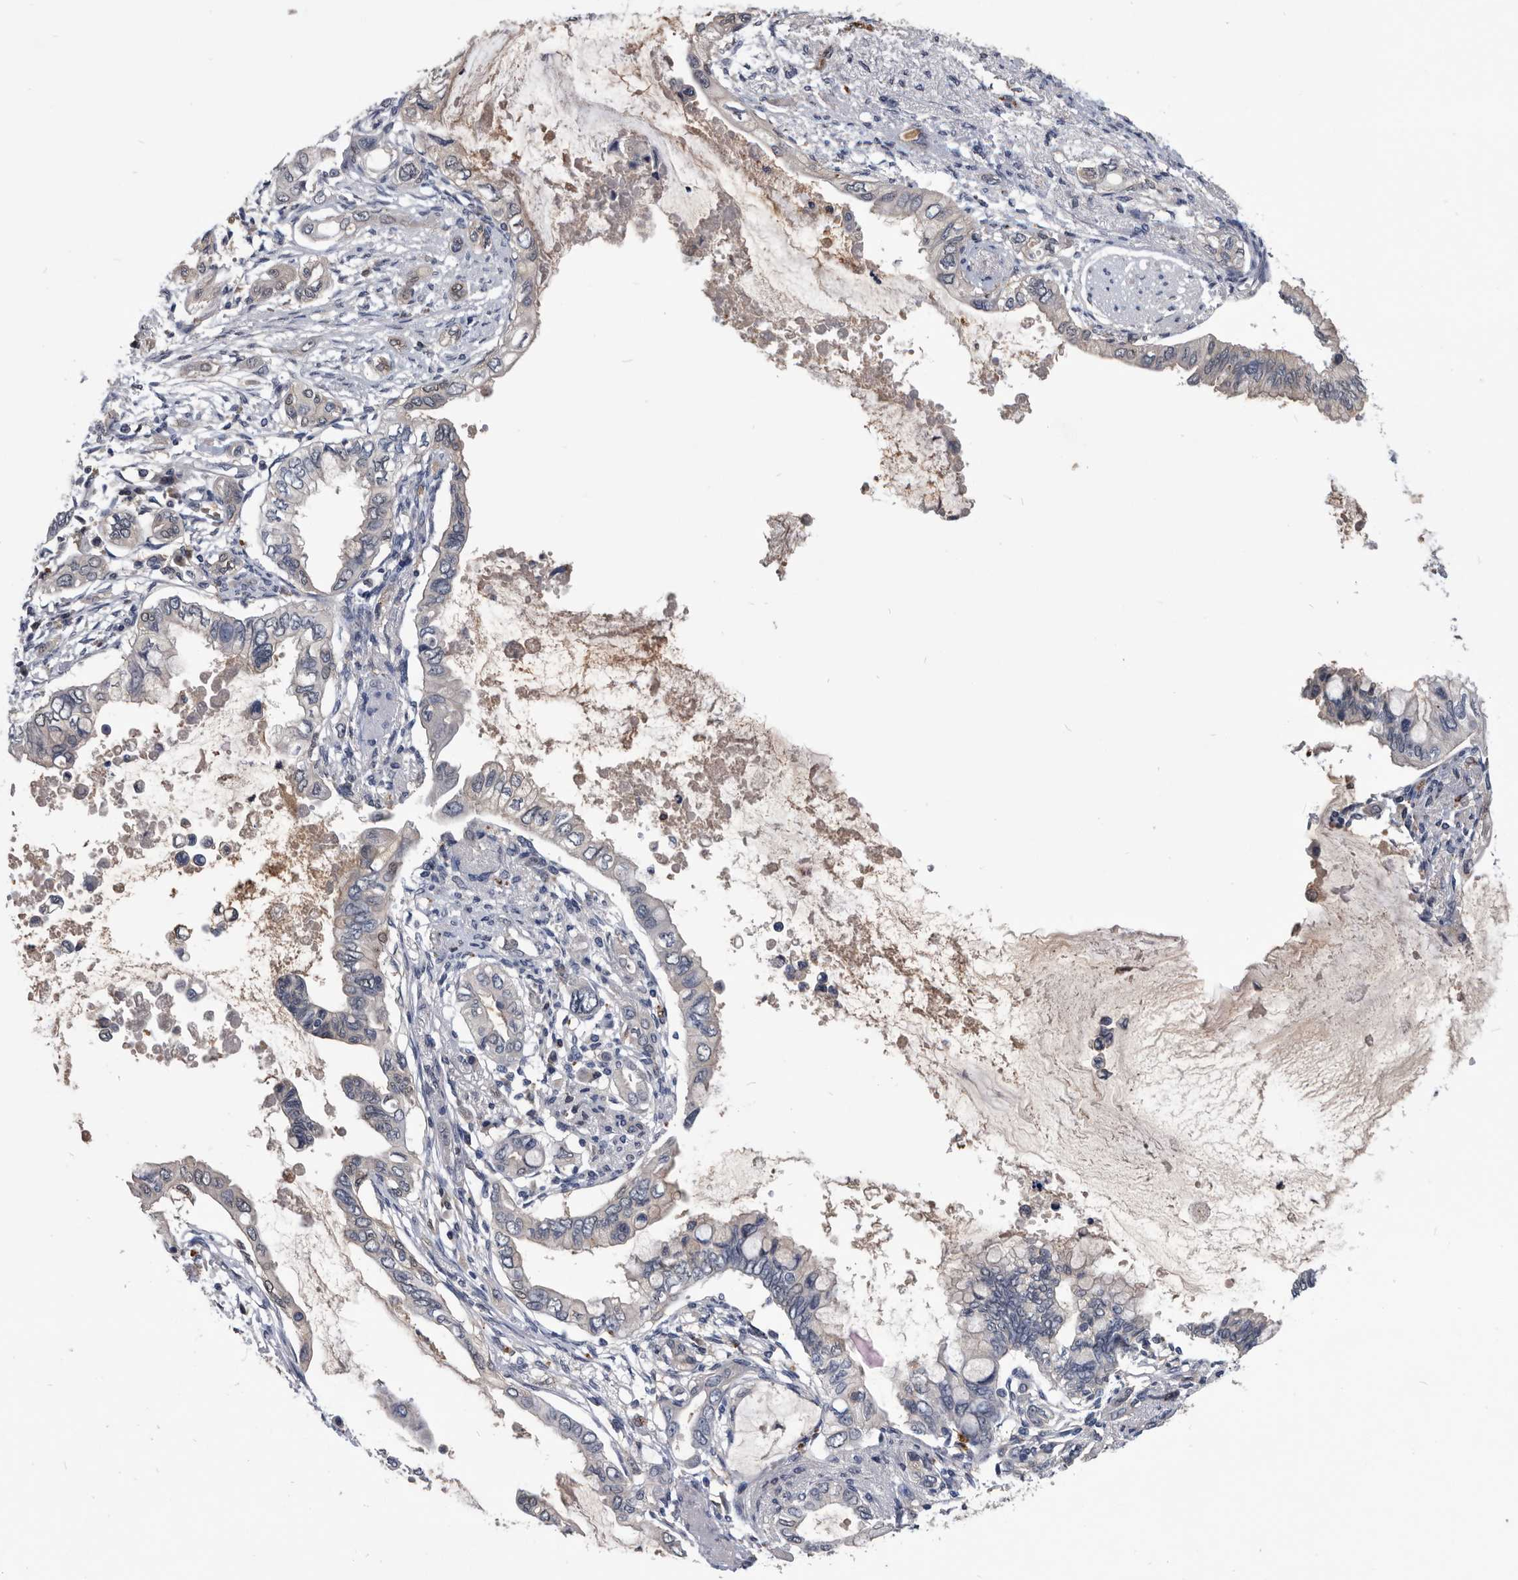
{"staining": {"intensity": "weak", "quantity": "25%-75%", "location": "nuclear"}, "tissue": "pancreatic cancer", "cell_type": "Tumor cells", "image_type": "cancer", "snomed": [{"axis": "morphology", "description": "Adenocarcinoma, NOS"}, {"axis": "topography", "description": "Pancreas"}], "caption": "A high-resolution histopathology image shows IHC staining of pancreatic cancer (adenocarcinoma), which exhibits weak nuclear expression in approximately 25%-75% of tumor cells.", "gene": "PDXK", "patient": {"sex": "female", "age": 60}}